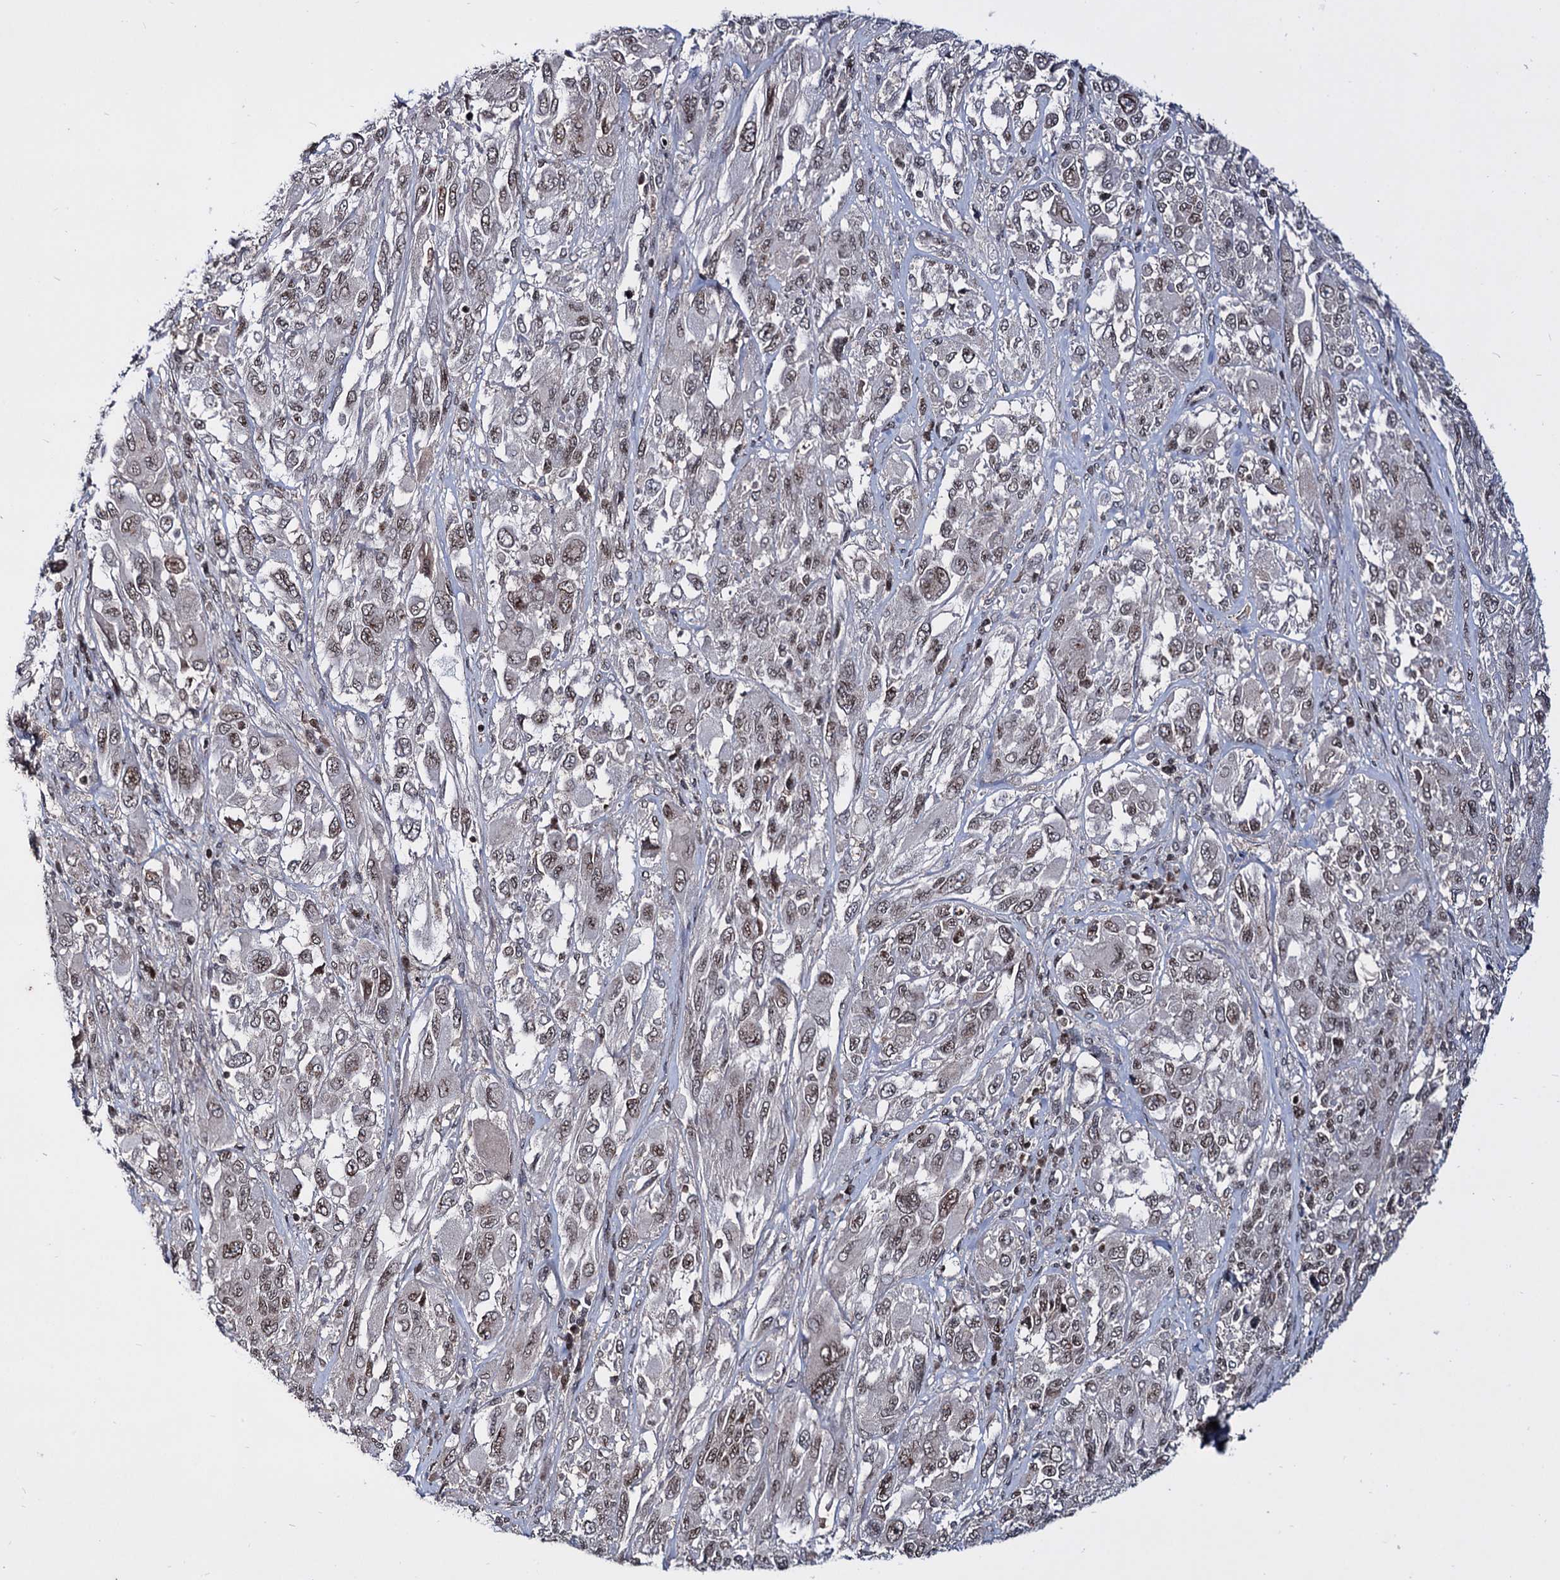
{"staining": {"intensity": "moderate", "quantity": ">75%", "location": "nuclear"}, "tissue": "melanoma", "cell_type": "Tumor cells", "image_type": "cancer", "snomed": [{"axis": "morphology", "description": "Malignant melanoma, NOS"}, {"axis": "topography", "description": "Skin"}], "caption": "Immunohistochemistry (IHC) image of human melanoma stained for a protein (brown), which displays medium levels of moderate nuclear expression in about >75% of tumor cells.", "gene": "SMCHD1", "patient": {"sex": "female", "age": 91}}